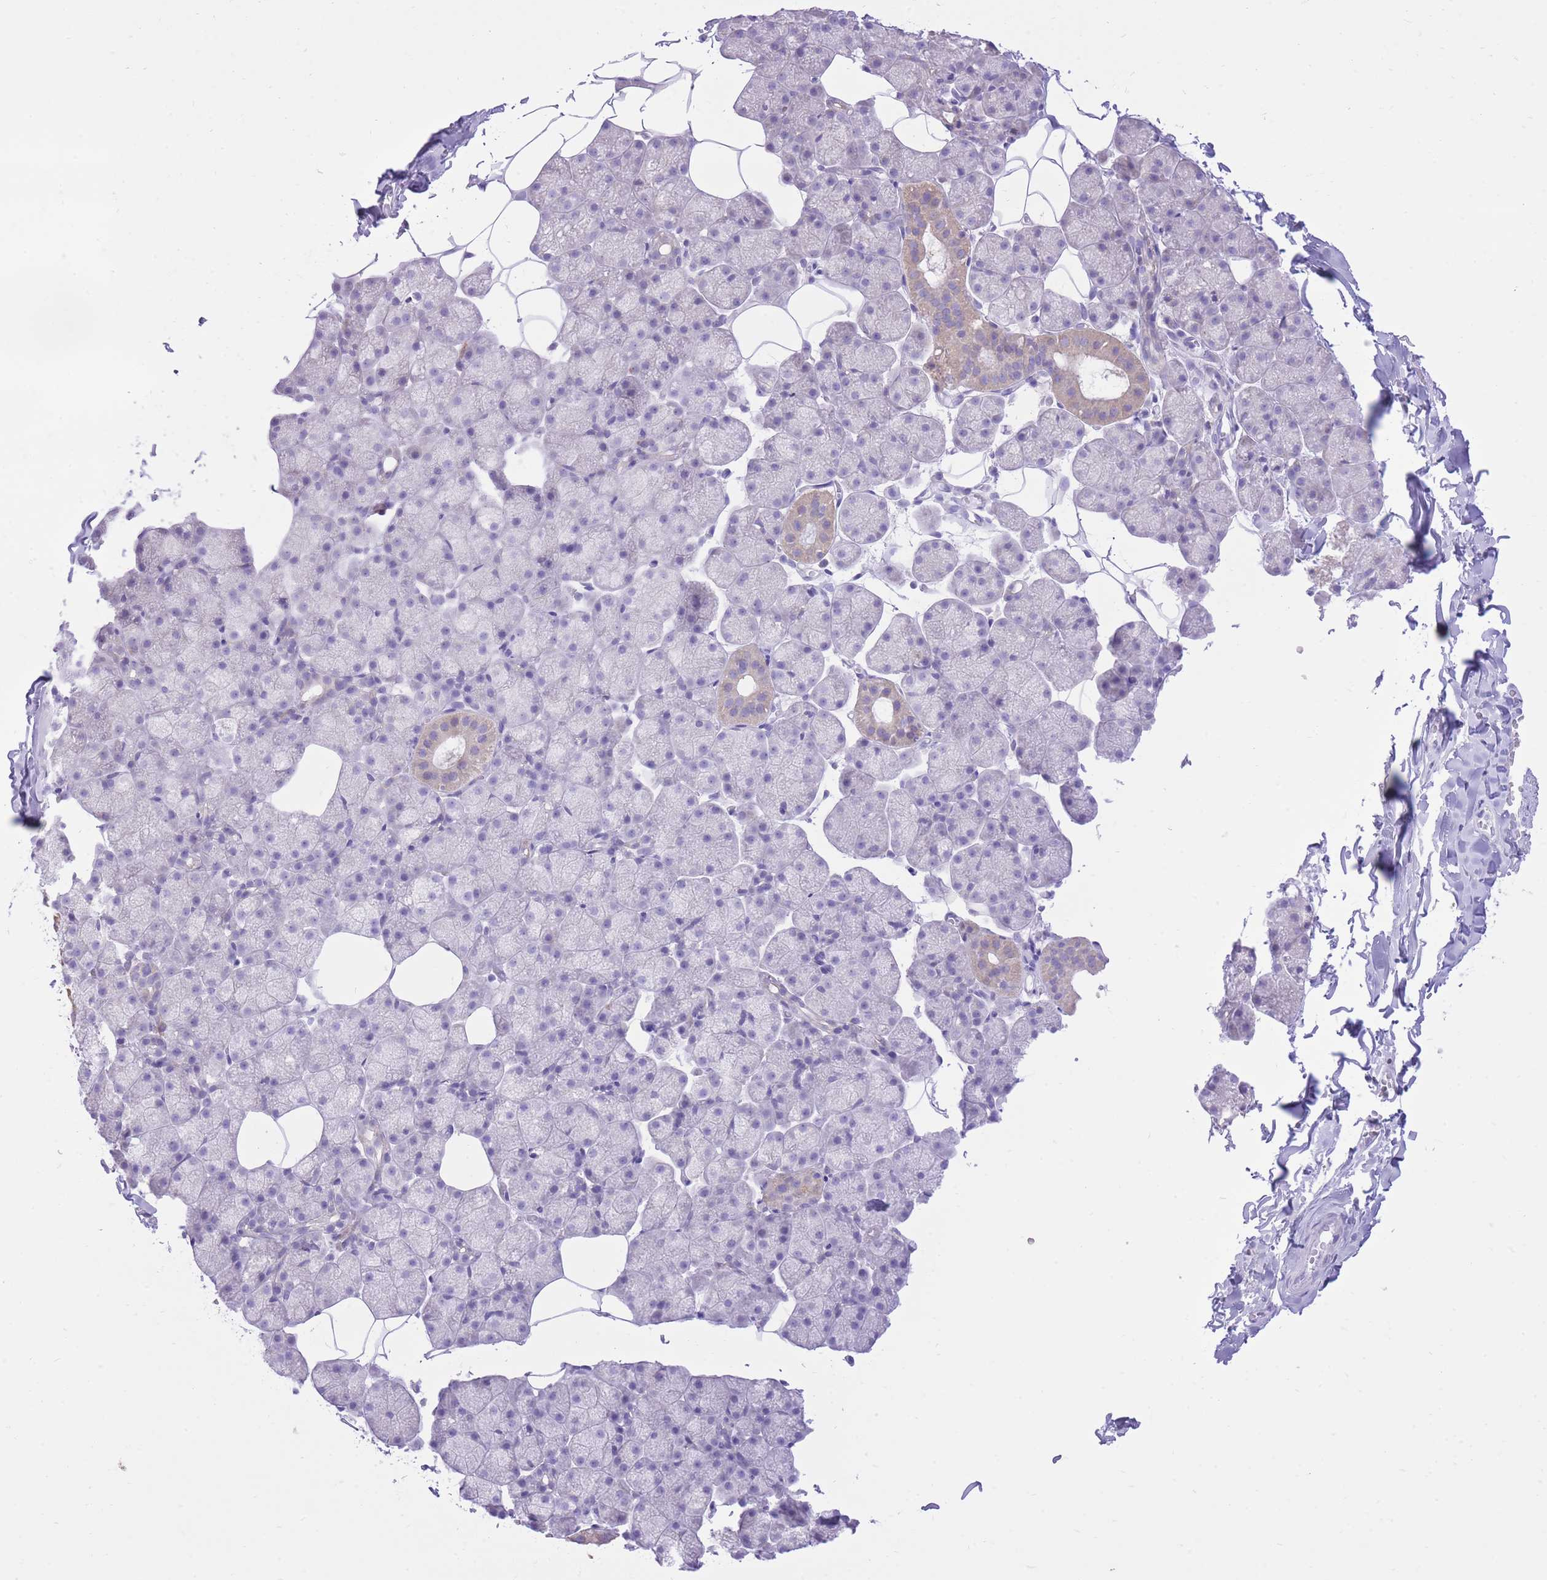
{"staining": {"intensity": "negative", "quantity": "none", "location": "none"}, "tissue": "adipose tissue", "cell_type": "Adipocytes", "image_type": "normal", "snomed": [{"axis": "morphology", "description": "Normal tissue, NOS"}, {"axis": "topography", "description": "Salivary gland"}, {"axis": "topography", "description": "Peripheral nerve tissue"}], "caption": "Micrograph shows no significant protein staining in adipocytes of normal adipose tissue.", "gene": "SLC4A4", "patient": {"sex": "male", "age": 38}}